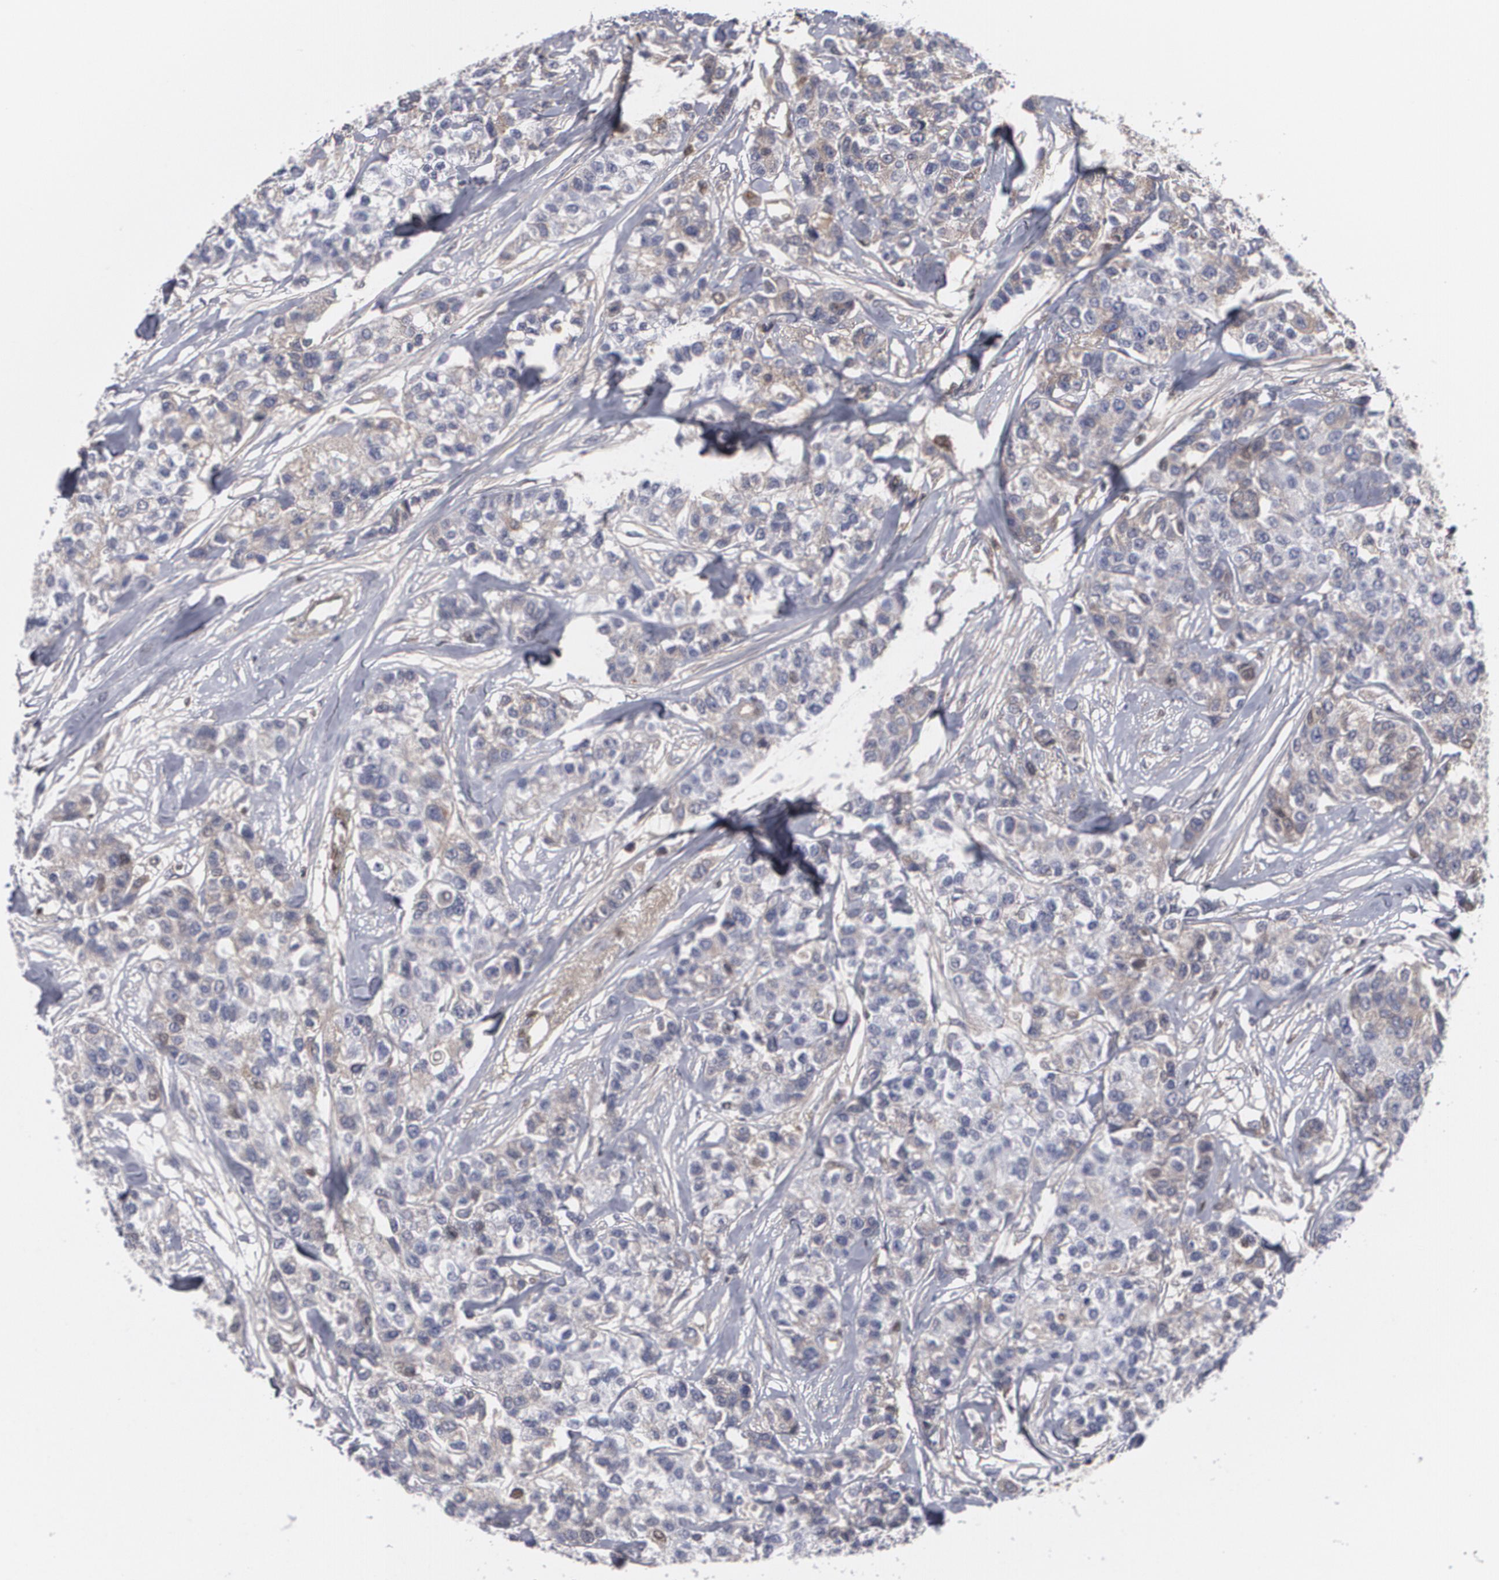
{"staining": {"intensity": "weak", "quantity": "<25%", "location": "cytoplasmic/membranous"}, "tissue": "breast cancer", "cell_type": "Tumor cells", "image_type": "cancer", "snomed": [{"axis": "morphology", "description": "Duct carcinoma"}, {"axis": "topography", "description": "Breast"}], "caption": "This is an IHC photomicrograph of intraductal carcinoma (breast). There is no expression in tumor cells.", "gene": "LRG1", "patient": {"sex": "female", "age": 51}}